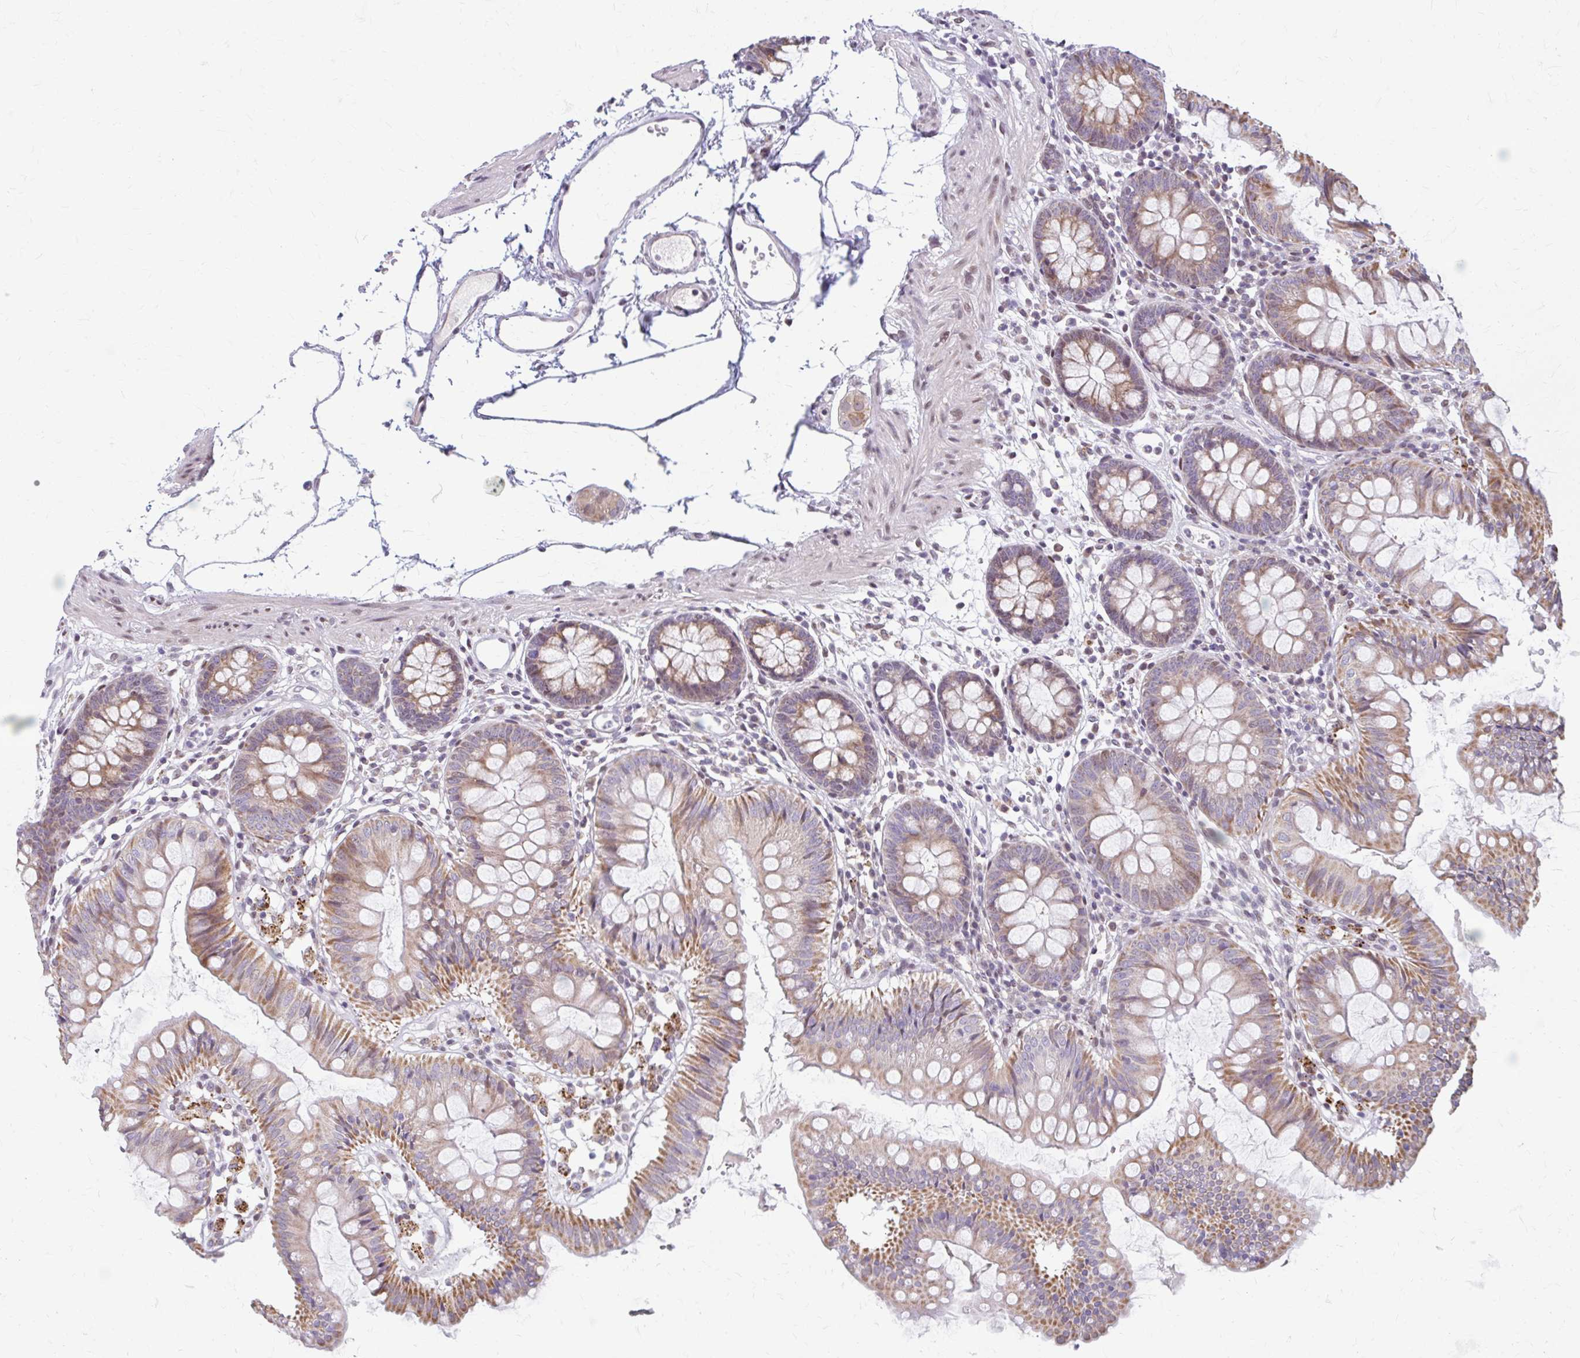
{"staining": {"intensity": "negative", "quantity": "none", "location": "none"}, "tissue": "colon", "cell_type": "Endothelial cells", "image_type": "normal", "snomed": [{"axis": "morphology", "description": "Normal tissue, NOS"}, {"axis": "topography", "description": "Colon"}], "caption": "Benign colon was stained to show a protein in brown. There is no significant staining in endothelial cells. (Stains: DAB immunohistochemistry with hematoxylin counter stain, Microscopy: brightfield microscopy at high magnification).", "gene": "BEAN1", "patient": {"sex": "female", "age": 84}}